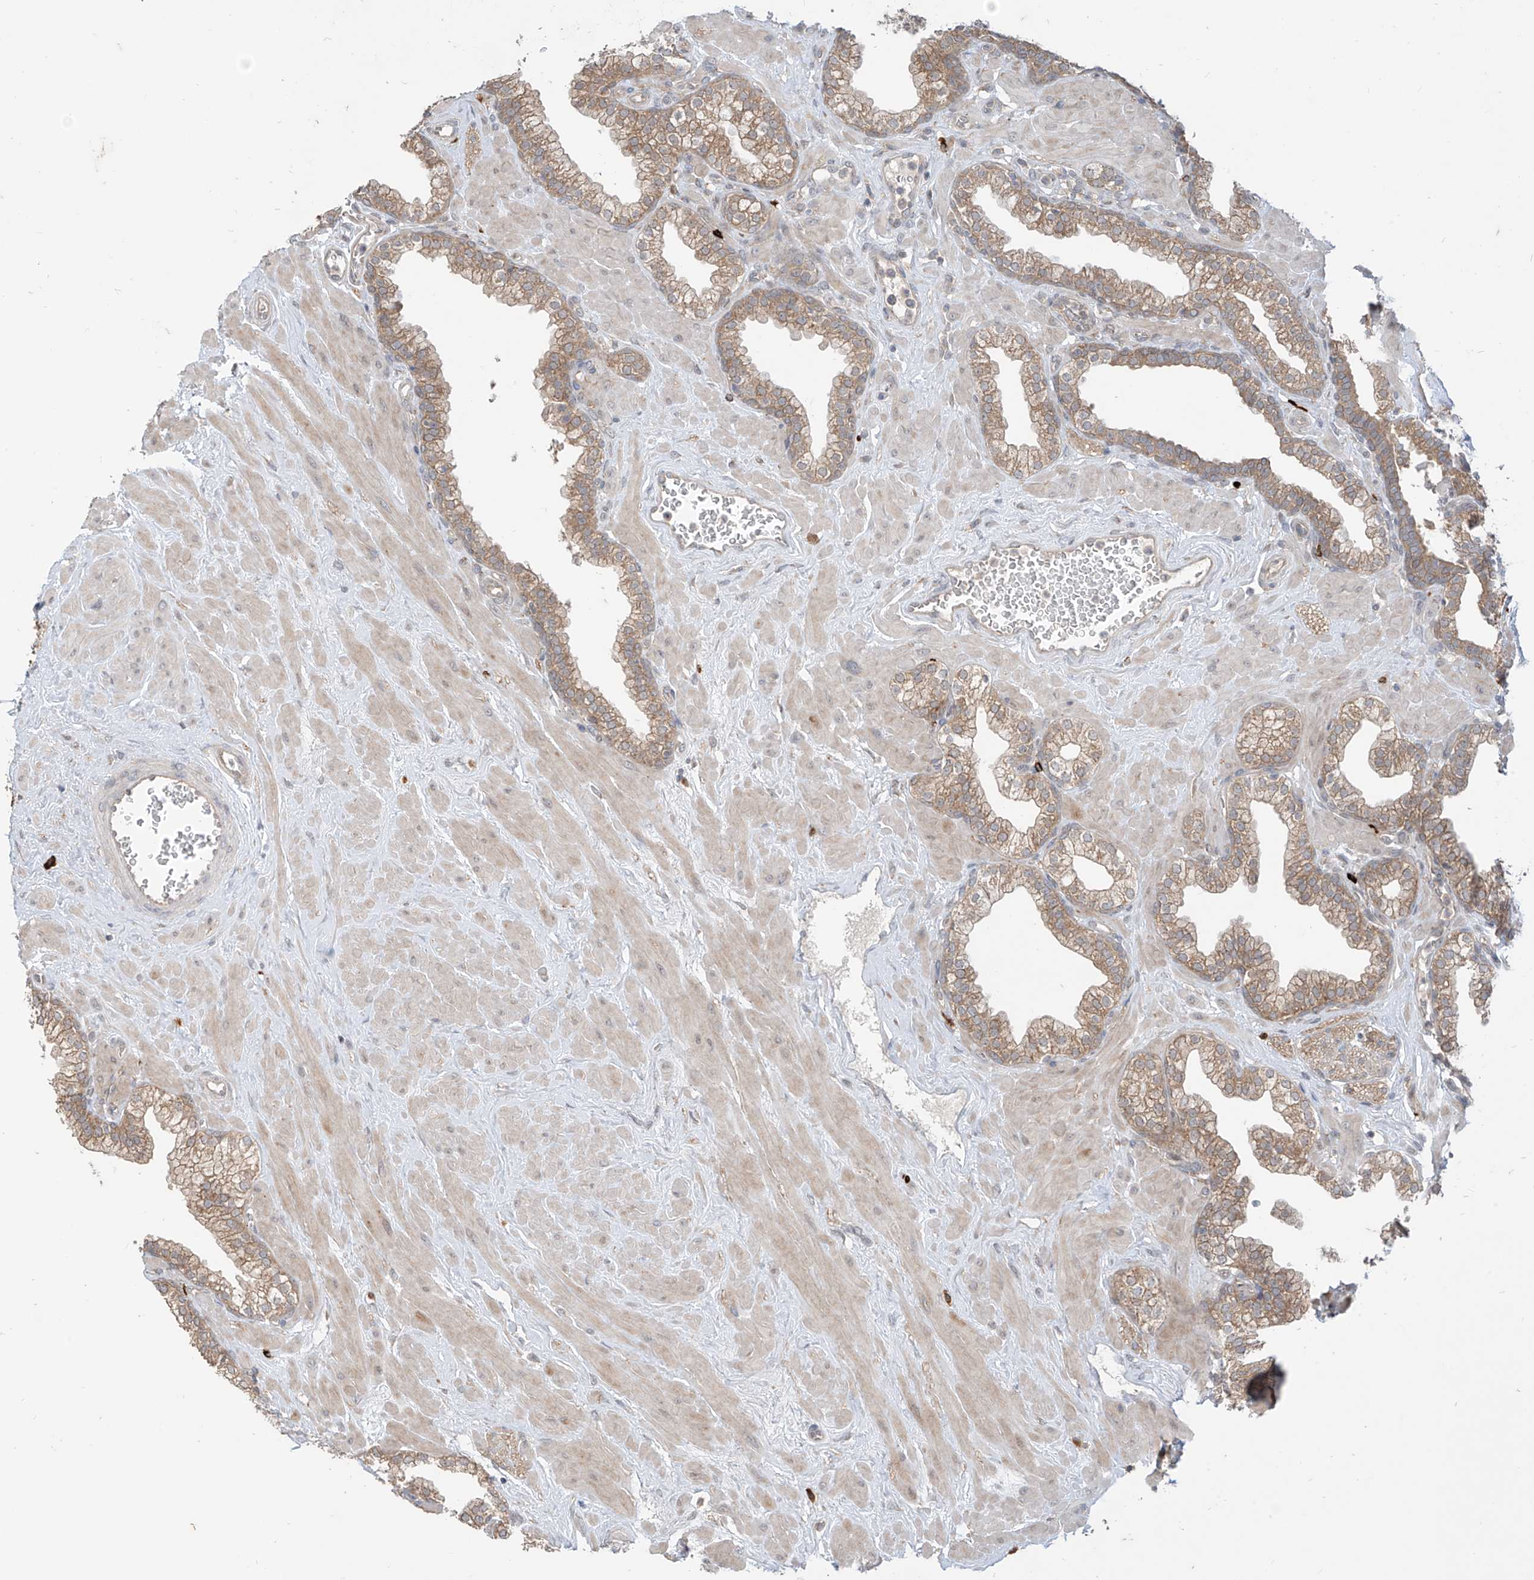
{"staining": {"intensity": "weak", "quantity": ">75%", "location": "cytoplasmic/membranous"}, "tissue": "prostate", "cell_type": "Glandular cells", "image_type": "normal", "snomed": [{"axis": "morphology", "description": "Normal tissue, NOS"}, {"axis": "morphology", "description": "Urothelial carcinoma, Low grade"}, {"axis": "topography", "description": "Urinary bladder"}, {"axis": "topography", "description": "Prostate"}], "caption": "Glandular cells display low levels of weak cytoplasmic/membranous expression in approximately >75% of cells in unremarkable prostate.", "gene": "MTUS2", "patient": {"sex": "male", "age": 60}}